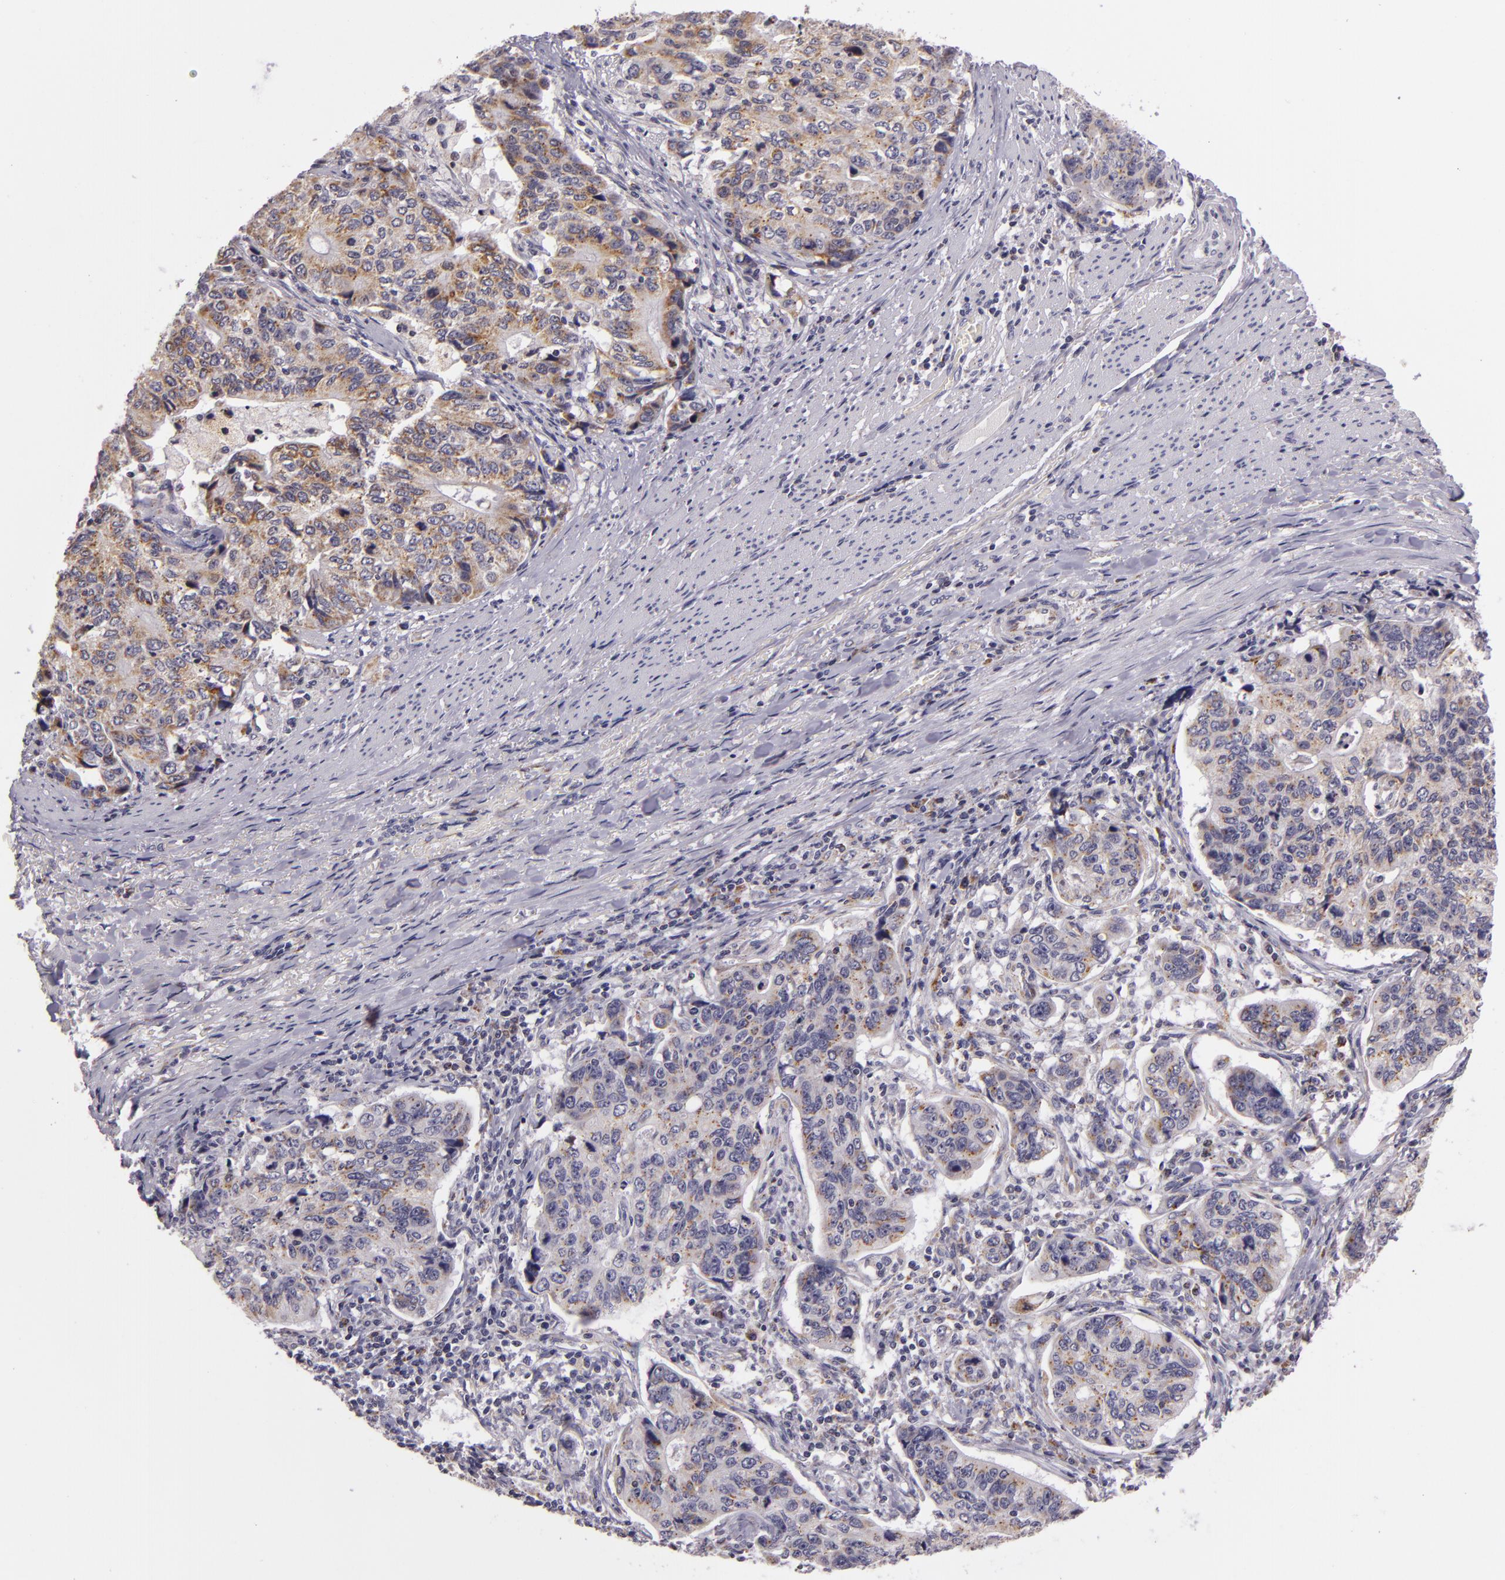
{"staining": {"intensity": "weak", "quantity": "25%-75%", "location": "cytoplasmic/membranous"}, "tissue": "stomach cancer", "cell_type": "Tumor cells", "image_type": "cancer", "snomed": [{"axis": "morphology", "description": "Adenocarcinoma, NOS"}, {"axis": "topography", "description": "Esophagus"}, {"axis": "topography", "description": "Stomach"}], "caption": "Immunohistochemistry of human stomach cancer shows low levels of weak cytoplasmic/membranous staining in about 25%-75% of tumor cells. The staining is performed using DAB brown chromogen to label protein expression. The nuclei are counter-stained blue using hematoxylin.", "gene": "CILK1", "patient": {"sex": "male", "age": 74}}